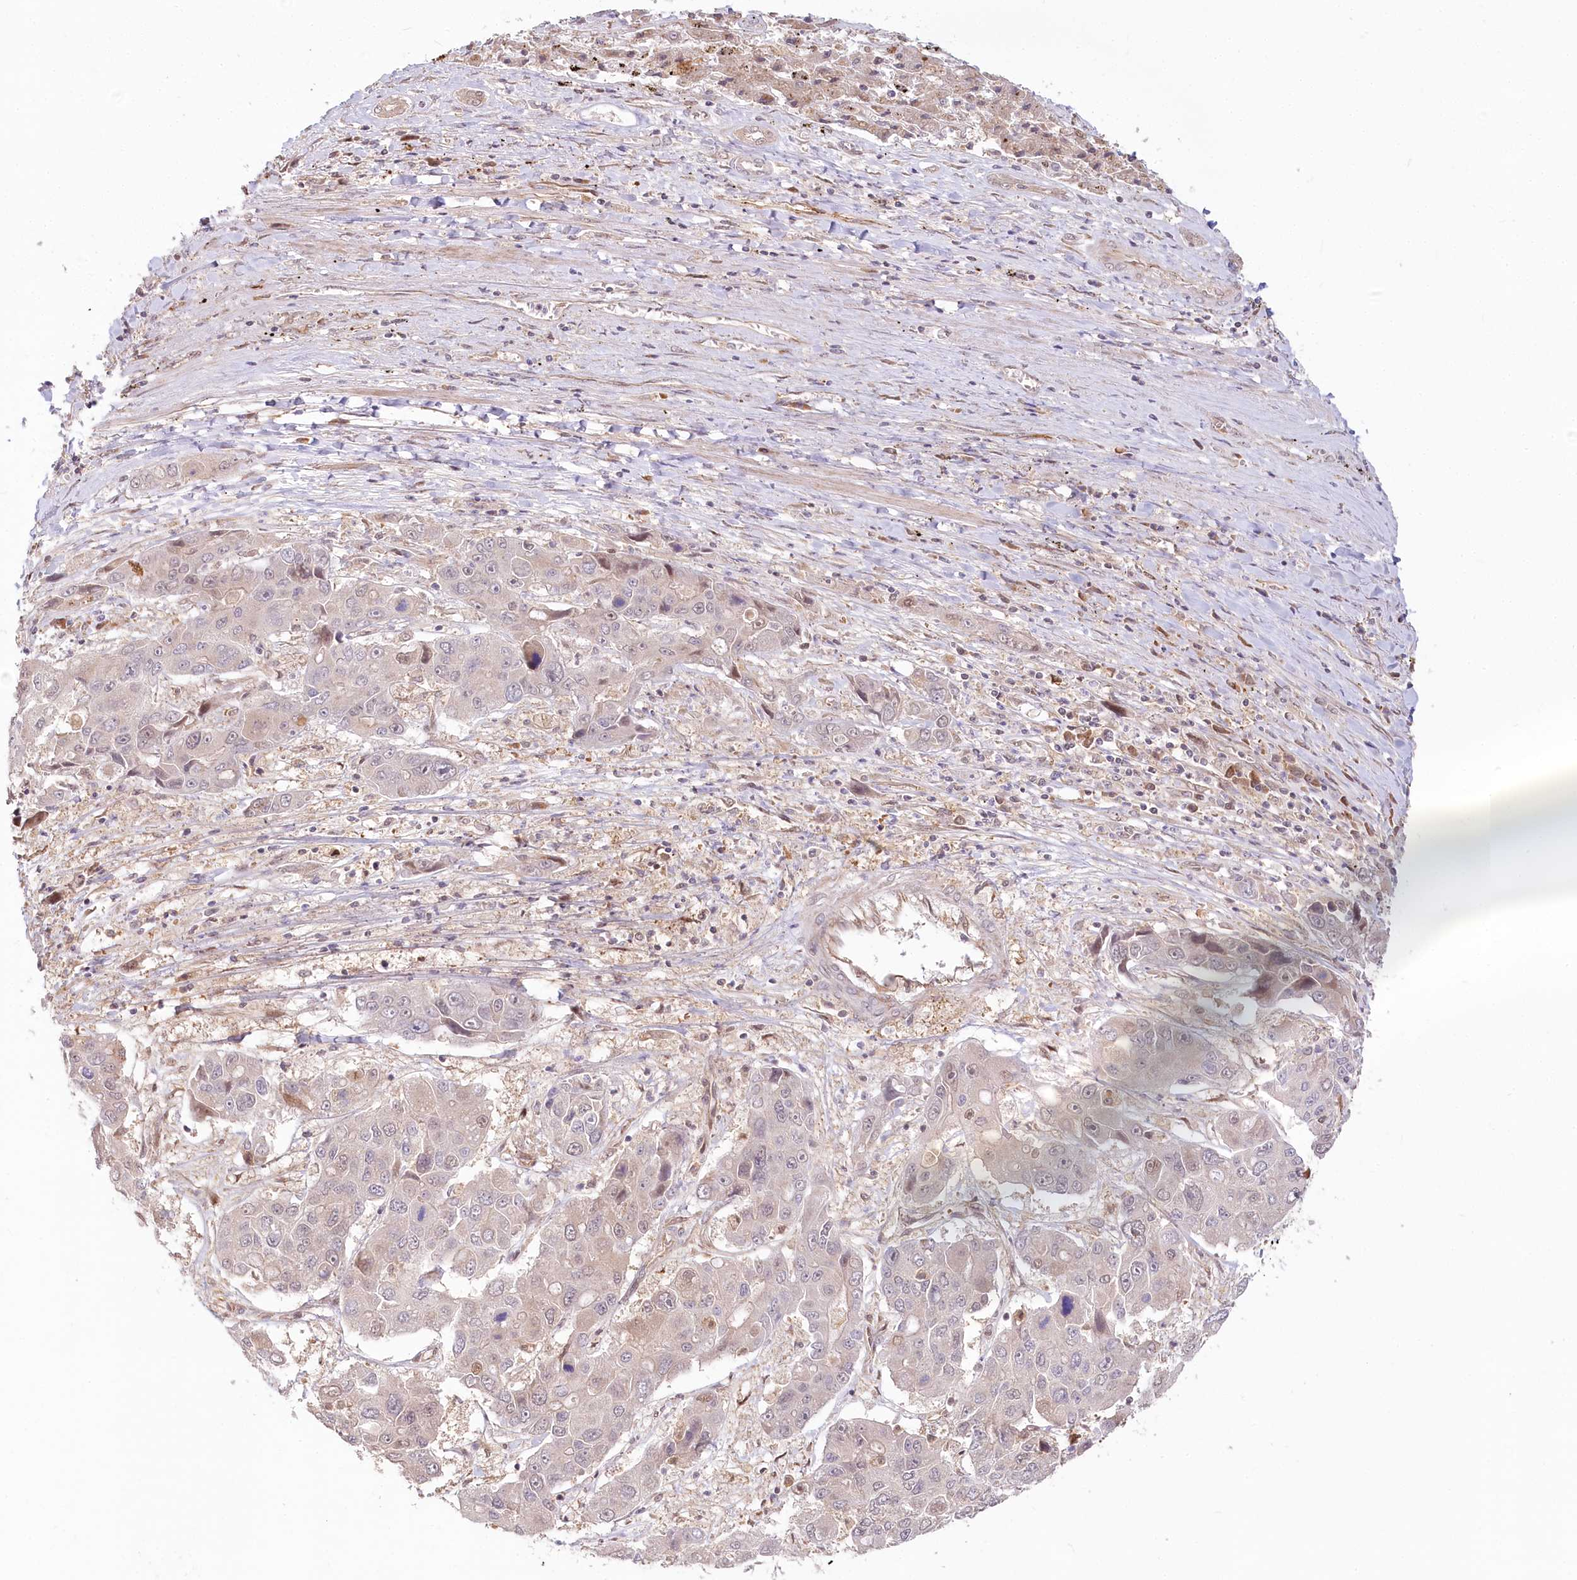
{"staining": {"intensity": "negative", "quantity": "none", "location": "none"}, "tissue": "liver cancer", "cell_type": "Tumor cells", "image_type": "cancer", "snomed": [{"axis": "morphology", "description": "Cholangiocarcinoma"}, {"axis": "topography", "description": "Liver"}], "caption": "Immunohistochemistry photomicrograph of neoplastic tissue: human liver cancer stained with DAB displays no significant protein staining in tumor cells. (Stains: DAB immunohistochemistry (IHC) with hematoxylin counter stain, Microscopy: brightfield microscopy at high magnification).", "gene": "CEP70", "patient": {"sex": "male", "age": 67}}